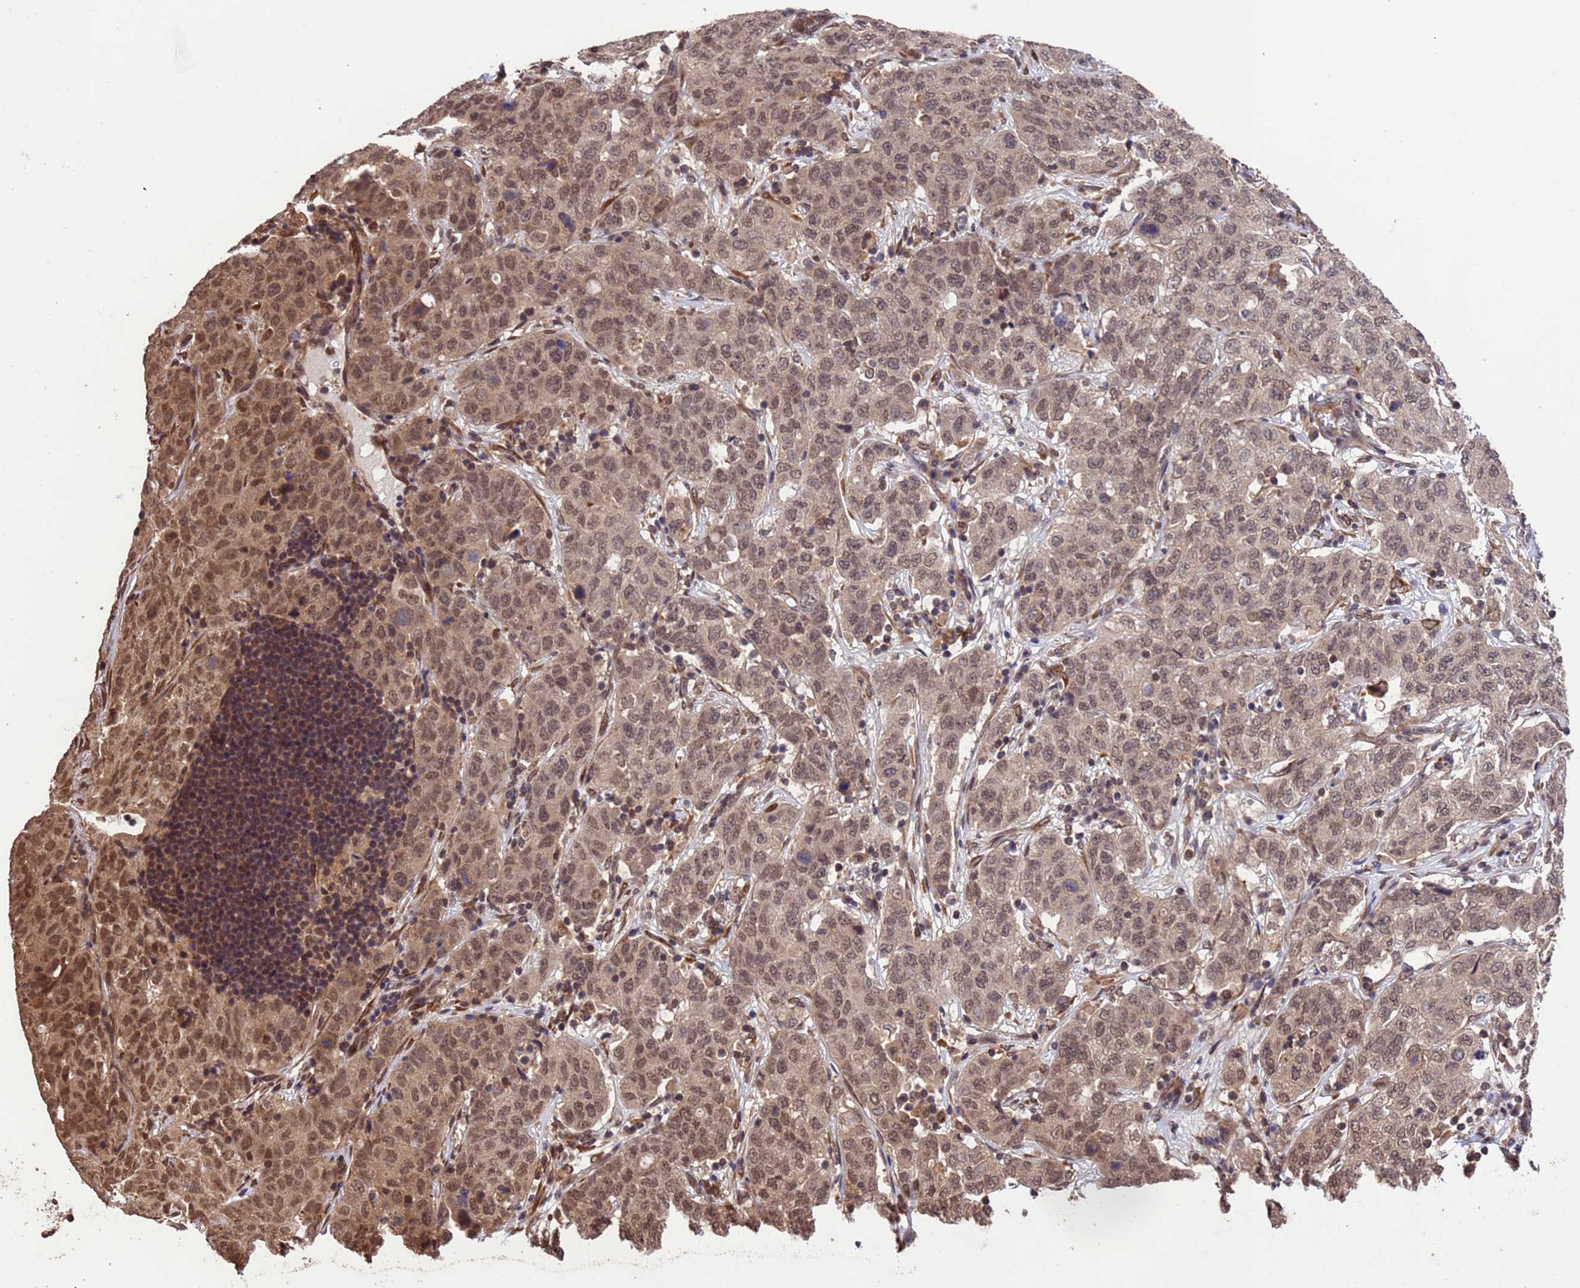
{"staining": {"intensity": "moderate", "quantity": ">75%", "location": "nuclear"}, "tissue": "stomach cancer", "cell_type": "Tumor cells", "image_type": "cancer", "snomed": [{"axis": "morphology", "description": "Normal tissue, NOS"}, {"axis": "morphology", "description": "Adenocarcinoma, NOS"}, {"axis": "topography", "description": "Lymph node"}, {"axis": "topography", "description": "Stomach"}], "caption": "A micrograph of human adenocarcinoma (stomach) stained for a protein exhibits moderate nuclear brown staining in tumor cells.", "gene": "VSTM4", "patient": {"sex": "male", "age": 48}}